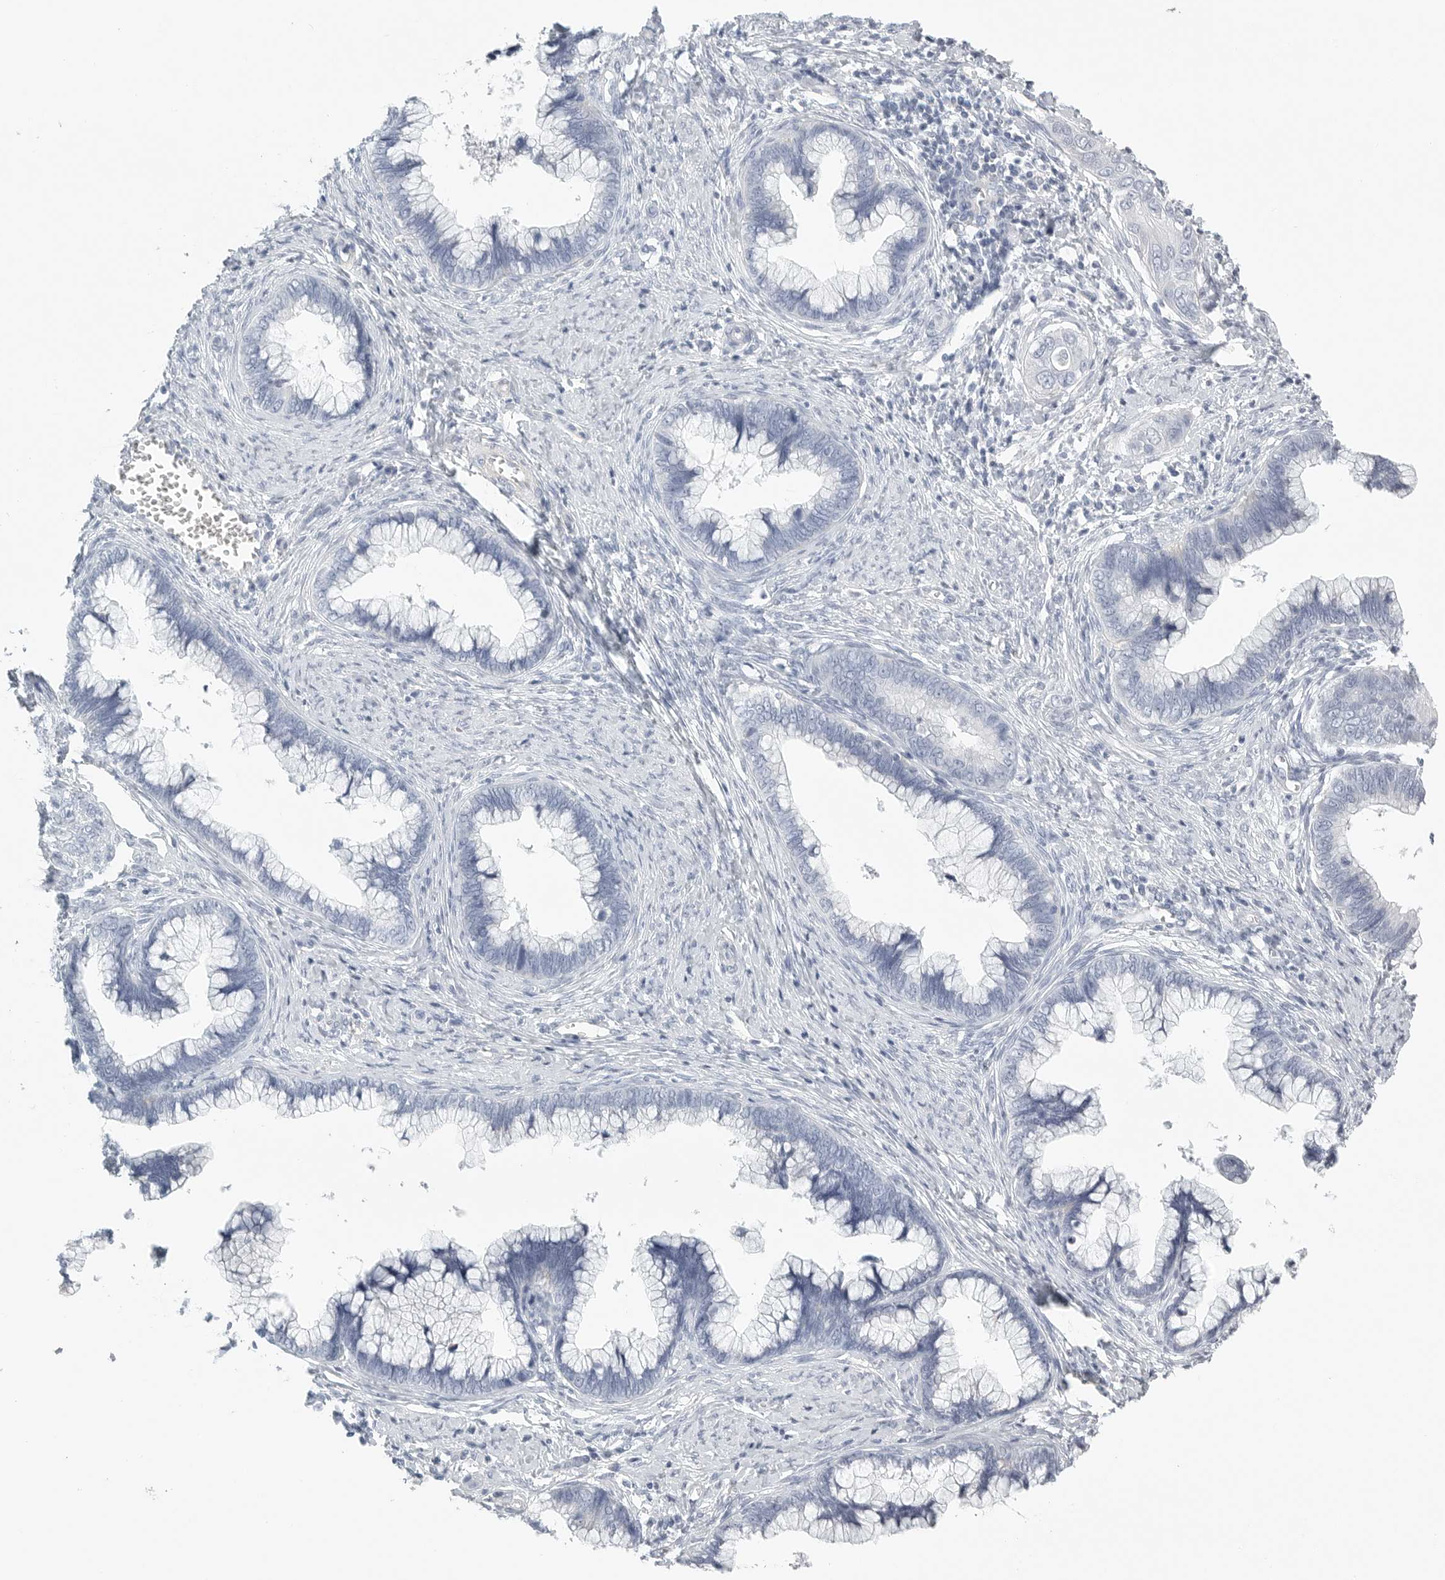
{"staining": {"intensity": "negative", "quantity": "none", "location": "none"}, "tissue": "cervical cancer", "cell_type": "Tumor cells", "image_type": "cancer", "snomed": [{"axis": "morphology", "description": "Adenocarcinoma, NOS"}, {"axis": "topography", "description": "Cervix"}], "caption": "Immunohistochemistry (IHC) of human cervical cancer (adenocarcinoma) displays no staining in tumor cells. Nuclei are stained in blue.", "gene": "TNR", "patient": {"sex": "female", "age": 44}}